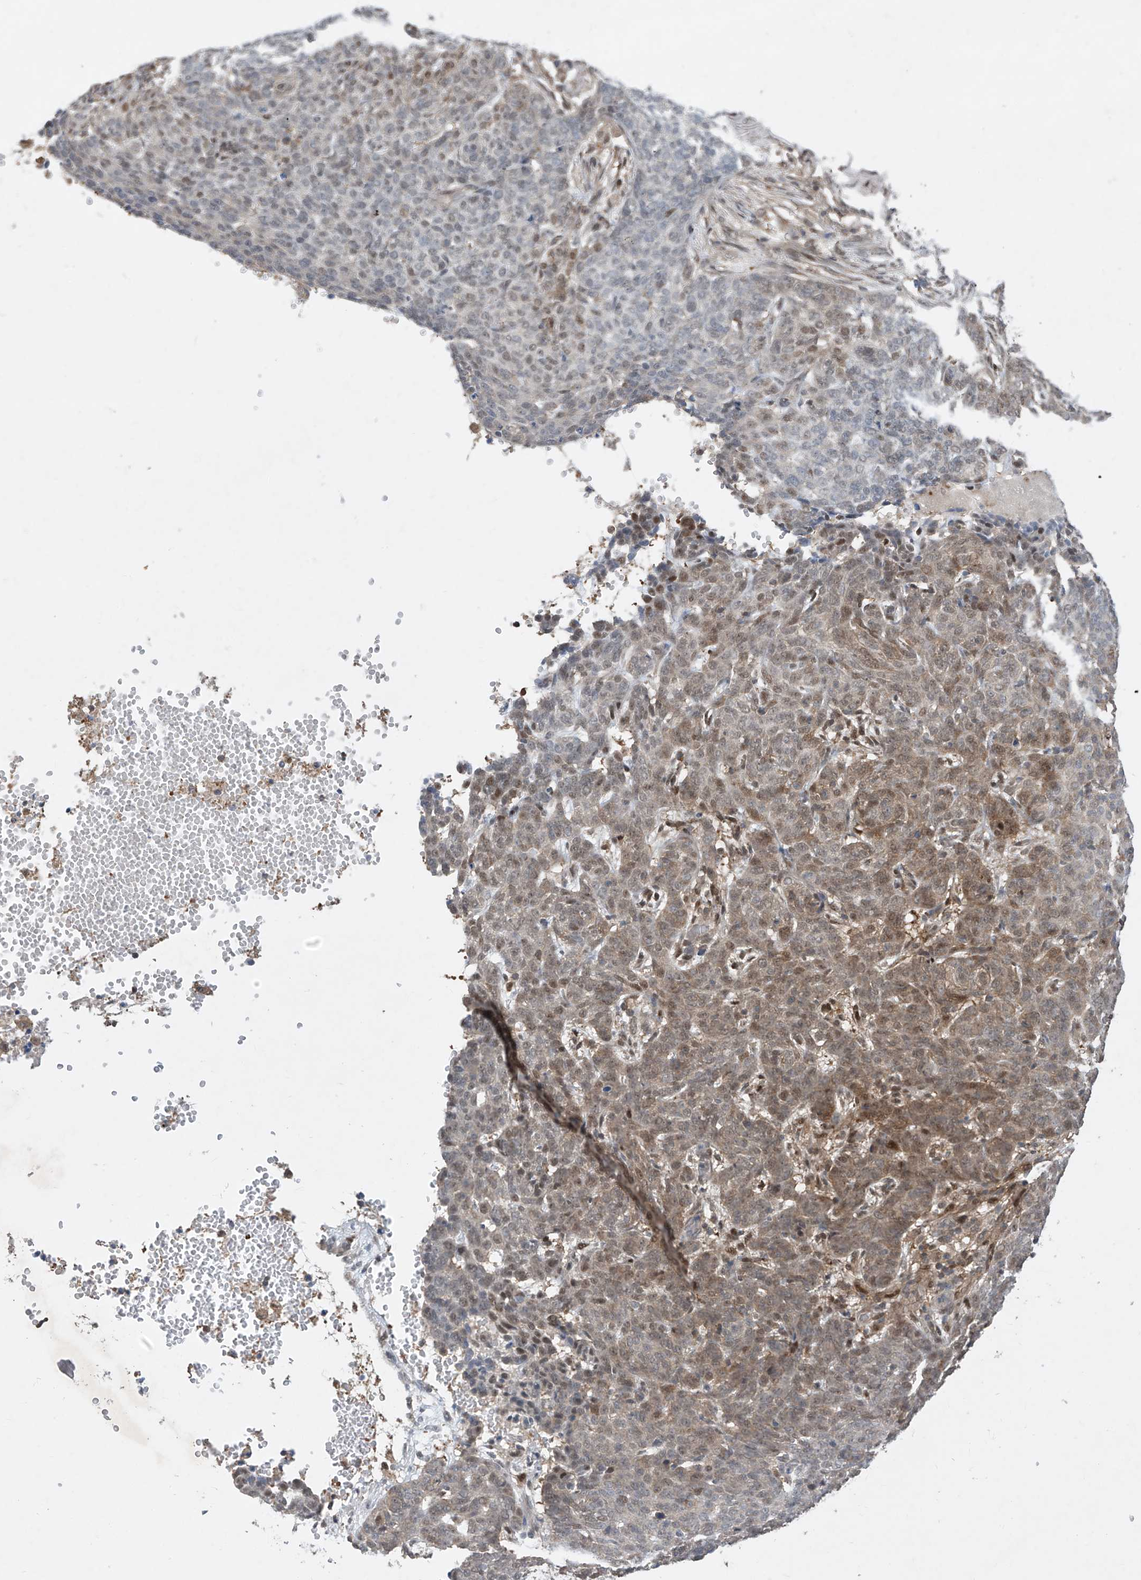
{"staining": {"intensity": "weak", "quantity": "25%-75%", "location": "cytoplasmic/membranous,nuclear"}, "tissue": "skin cancer", "cell_type": "Tumor cells", "image_type": "cancer", "snomed": [{"axis": "morphology", "description": "Basal cell carcinoma"}, {"axis": "topography", "description": "Skin"}], "caption": "Skin basal cell carcinoma stained for a protein reveals weak cytoplasmic/membranous and nuclear positivity in tumor cells.", "gene": "ZNF358", "patient": {"sex": "male", "age": 85}}